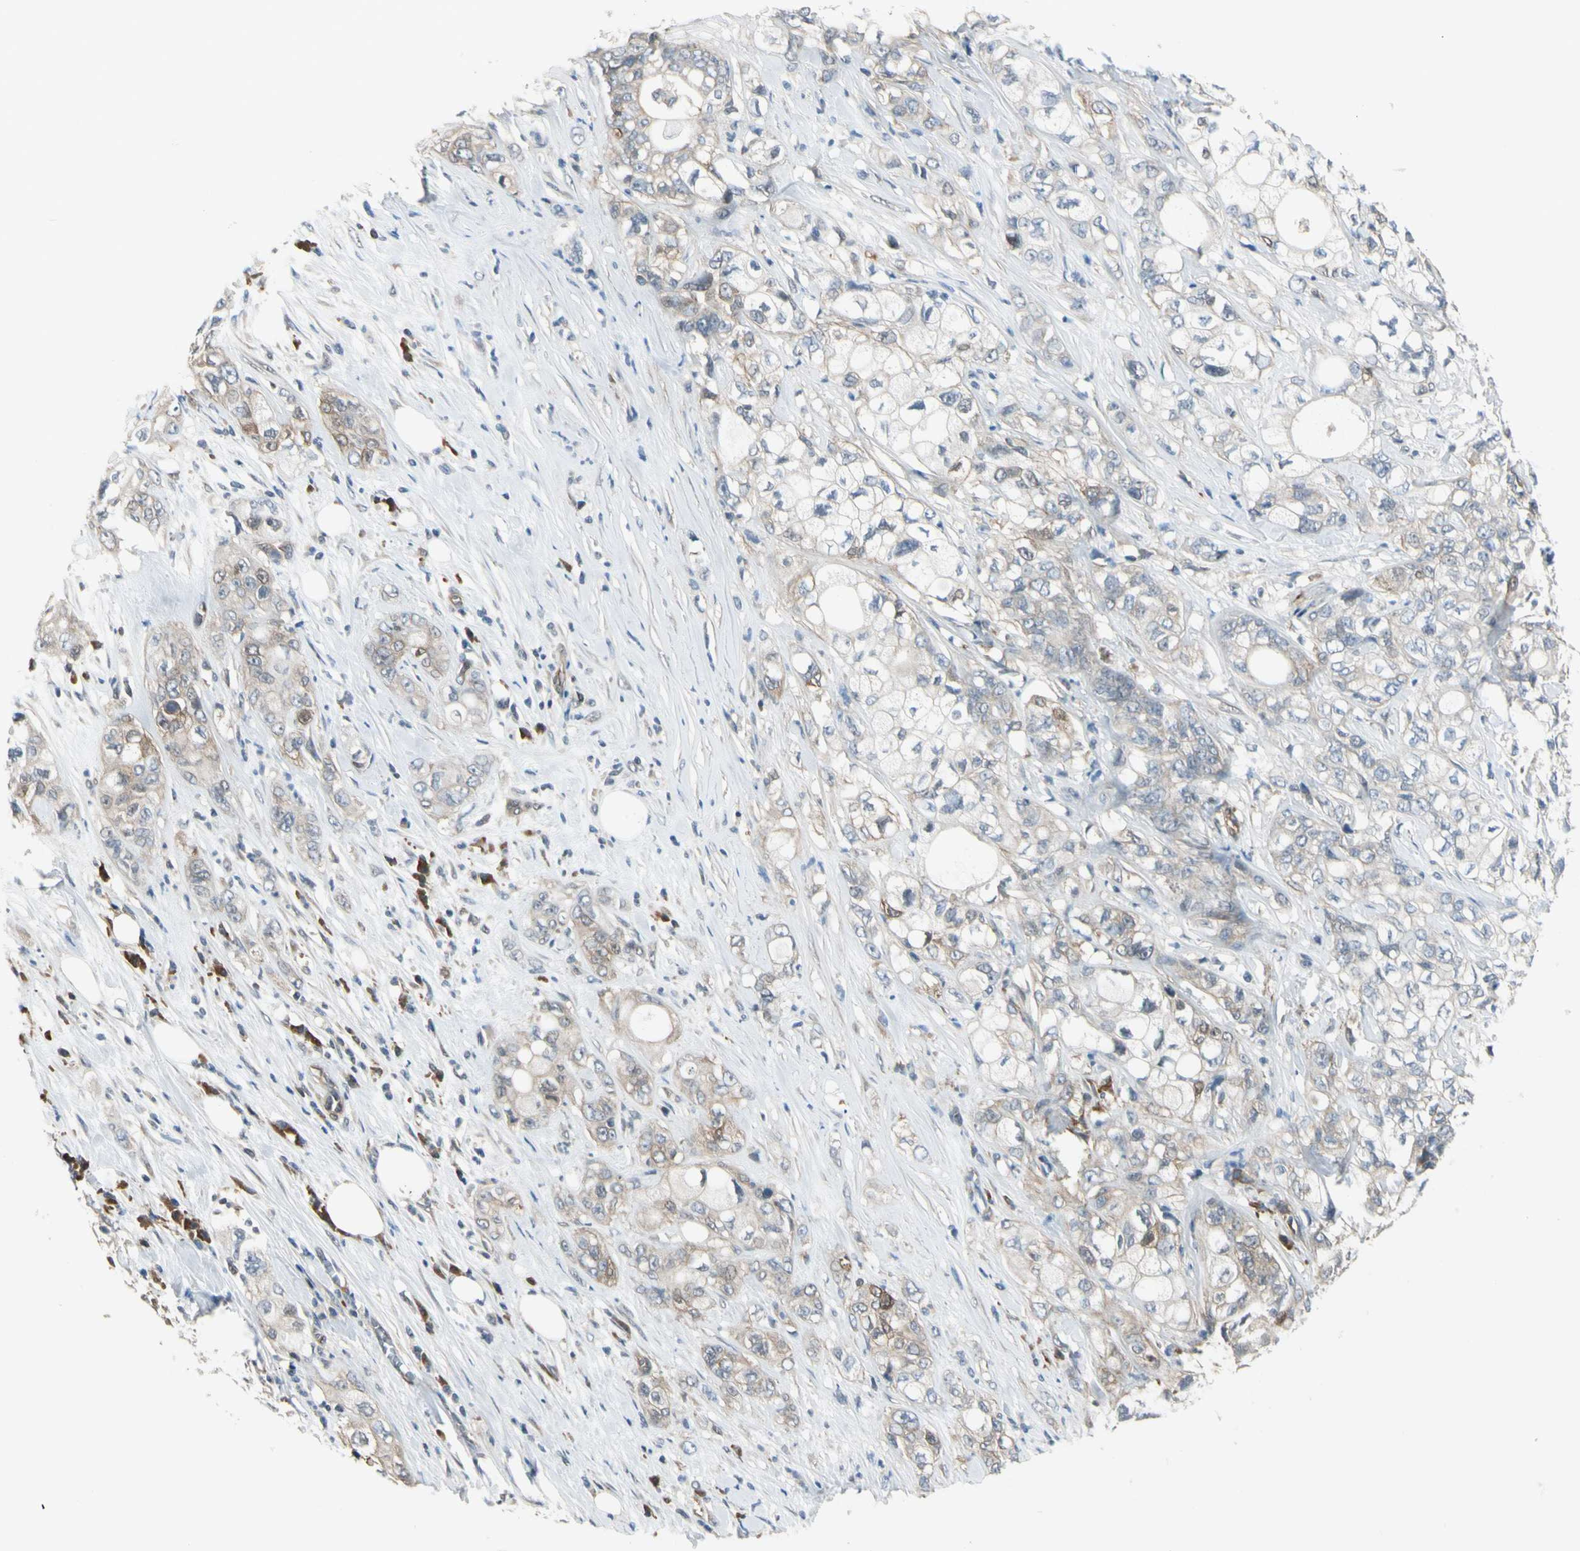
{"staining": {"intensity": "weak", "quantity": ">75%", "location": "cytoplasmic/membranous,nuclear"}, "tissue": "pancreatic cancer", "cell_type": "Tumor cells", "image_type": "cancer", "snomed": [{"axis": "morphology", "description": "Adenocarcinoma, NOS"}, {"axis": "topography", "description": "Pancreas"}], "caption": "Protein staining shows weak cytoplasmic/membranous and nuclear staining in approximately >75% of tumor cells in pancreatic cancer.", "gene": "RASGRF1", "patient": {"sex": "male", "age": 70}}